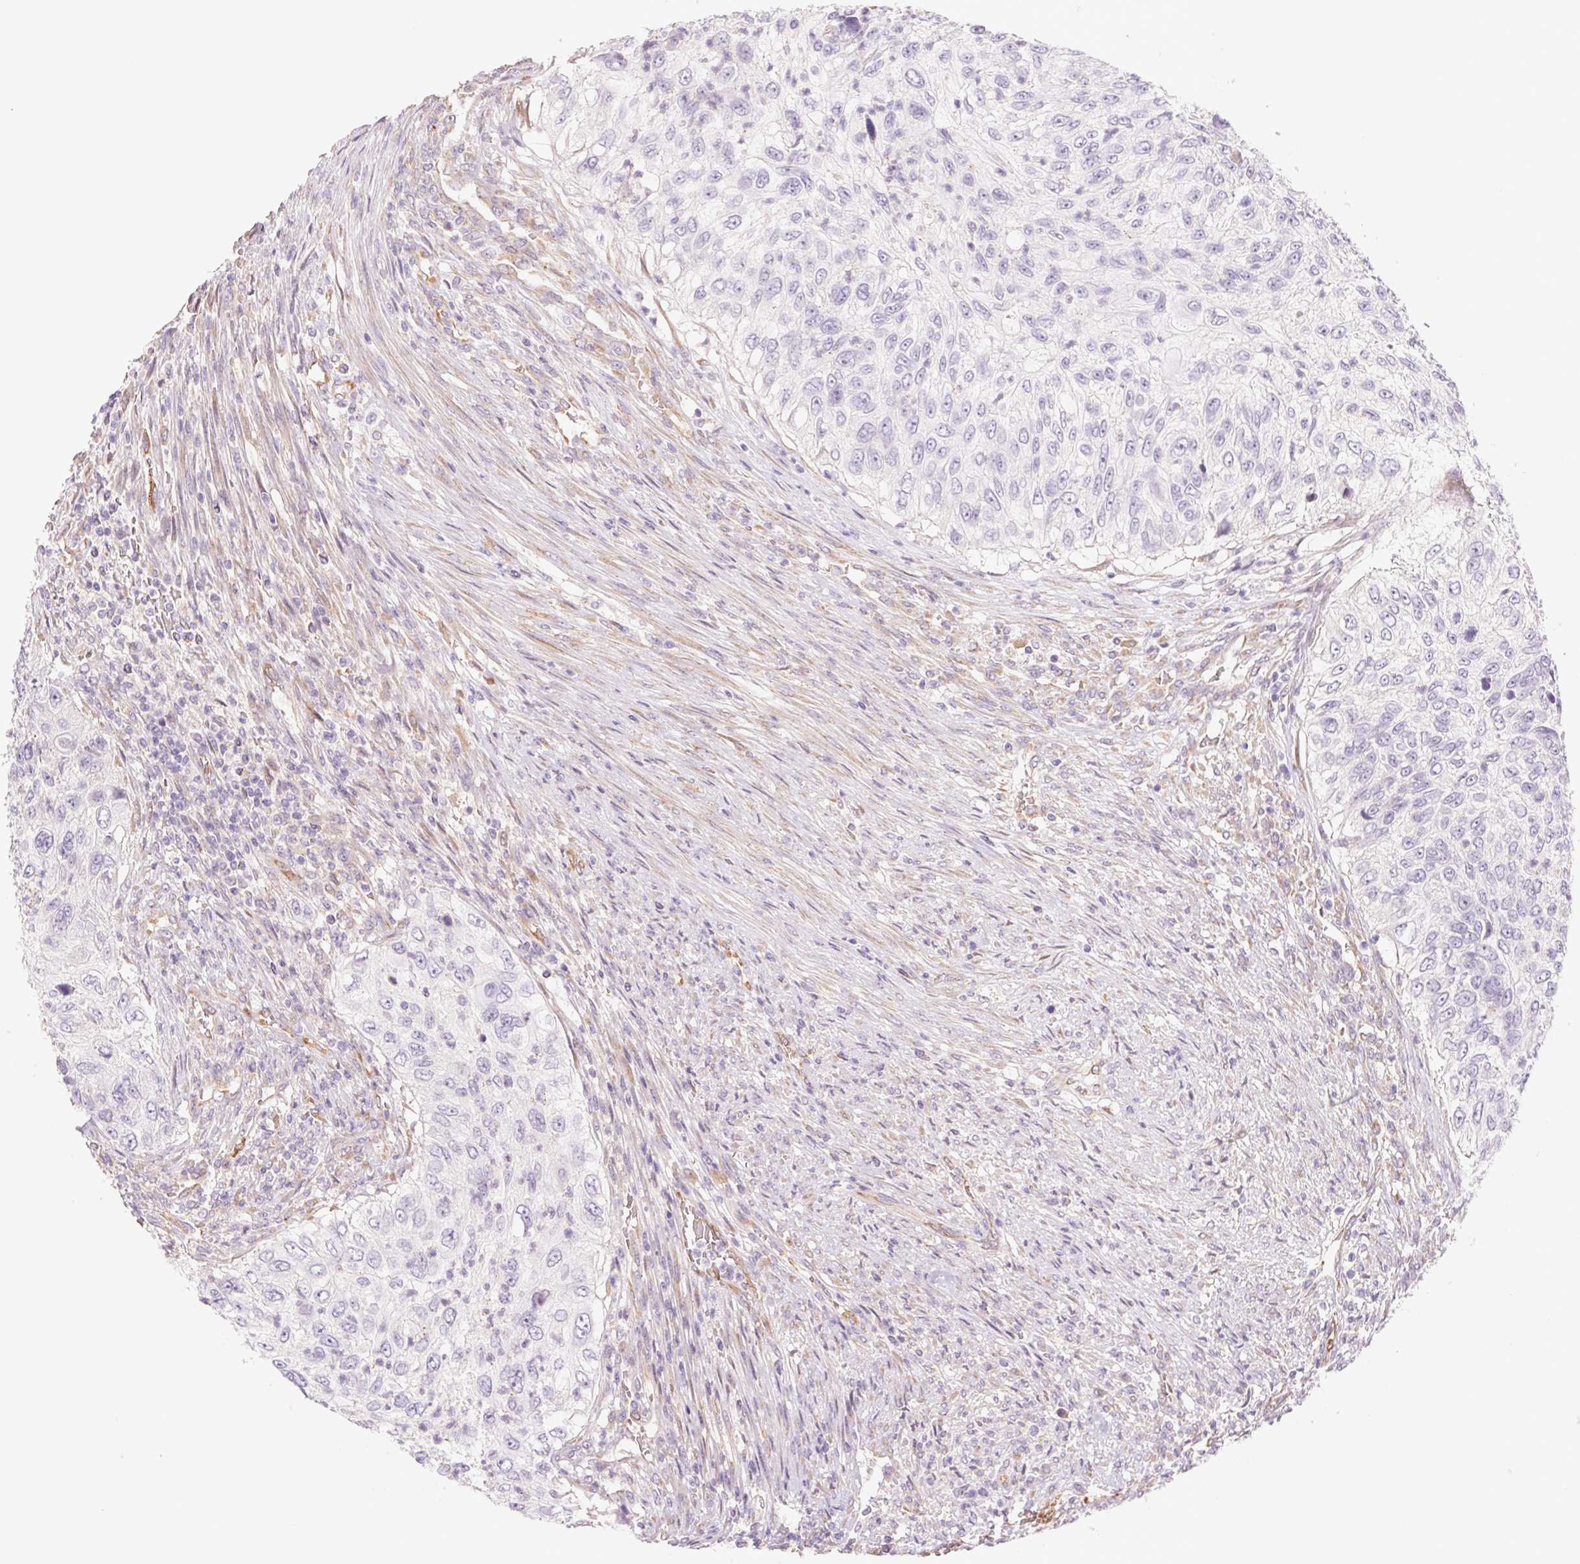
{"staining": {"intensity": "negative", "quantity": "none", "location": "none"}, "tissue": "urothelial cancer", "cell_type": "Tumor cells", "image_type": "cancer", "snomed": [{"axis": "morphology", "description": "Urothelial carcinoma, High grade"}, {"axis": "topography", "description": "Urinary bladder"}], "caption": "Immunohistochemistry (IHC) photomicrograph of urothelial cancer stained for a protein (brown), which exhibits no expression in tumor cells.", "gene": "IGFL3", "patient": {"sex": "female", "age": 60}}